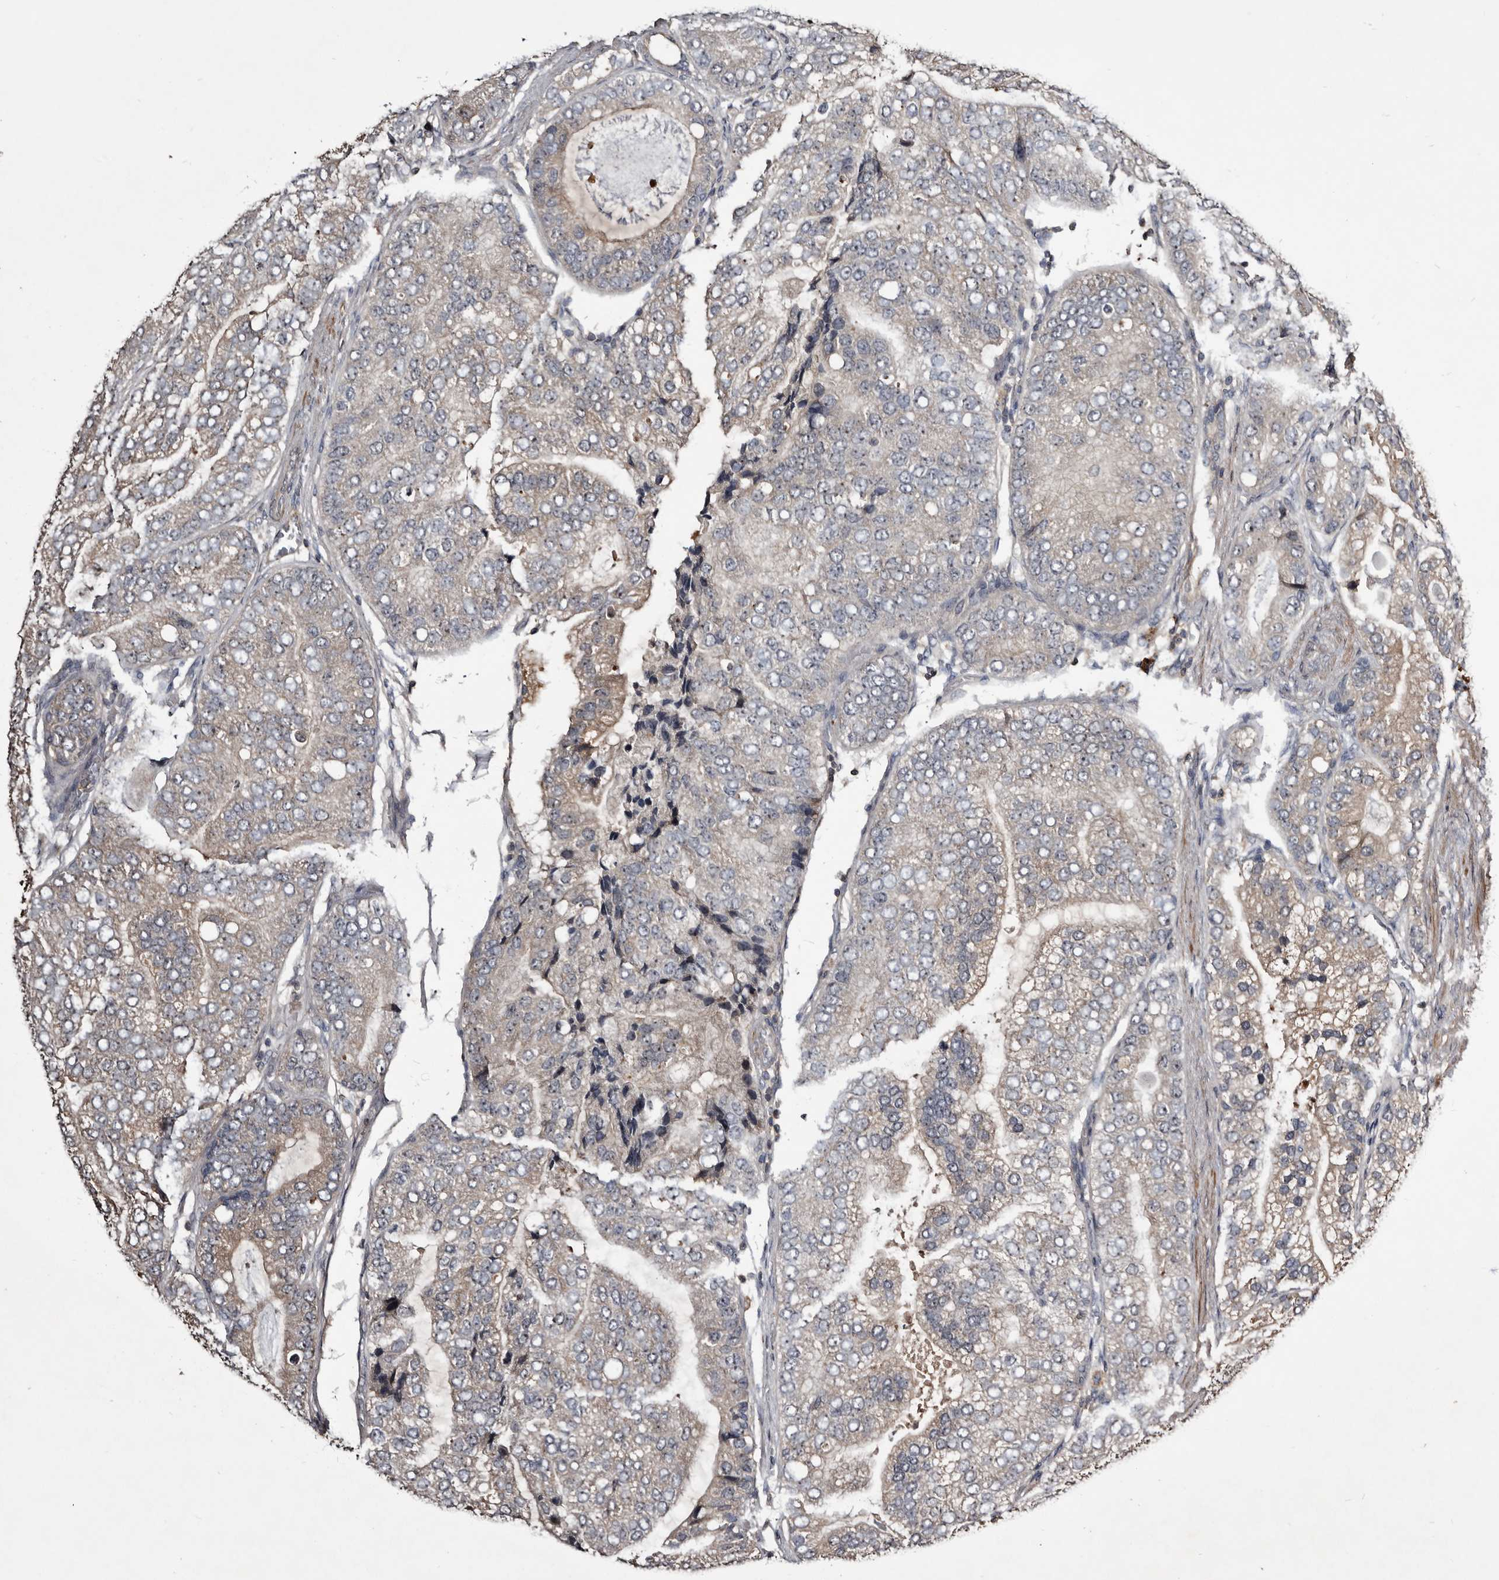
{"staining": {"intensity": "weak", "quantity": "25%-75%", "location": "cytoplasmic/membranous"}, "tissue": "prostate cancer", "cell_type": "Tumor cells", "image_type": "cancer", "snomed": [{"axis": "morphology", "description": "Adenocarcinoma, High grade"}, {"axis": "topography", "description": "Prostate"}], "caption": "IHC of human high-grade adenocarcinoma (prostate) displays low levels of weak cytoplasmic/membranous positivity in about 25%-75% of tumor cells.", "gene": "TTC39A", "patient": {"sex": "male", "age": 70}}